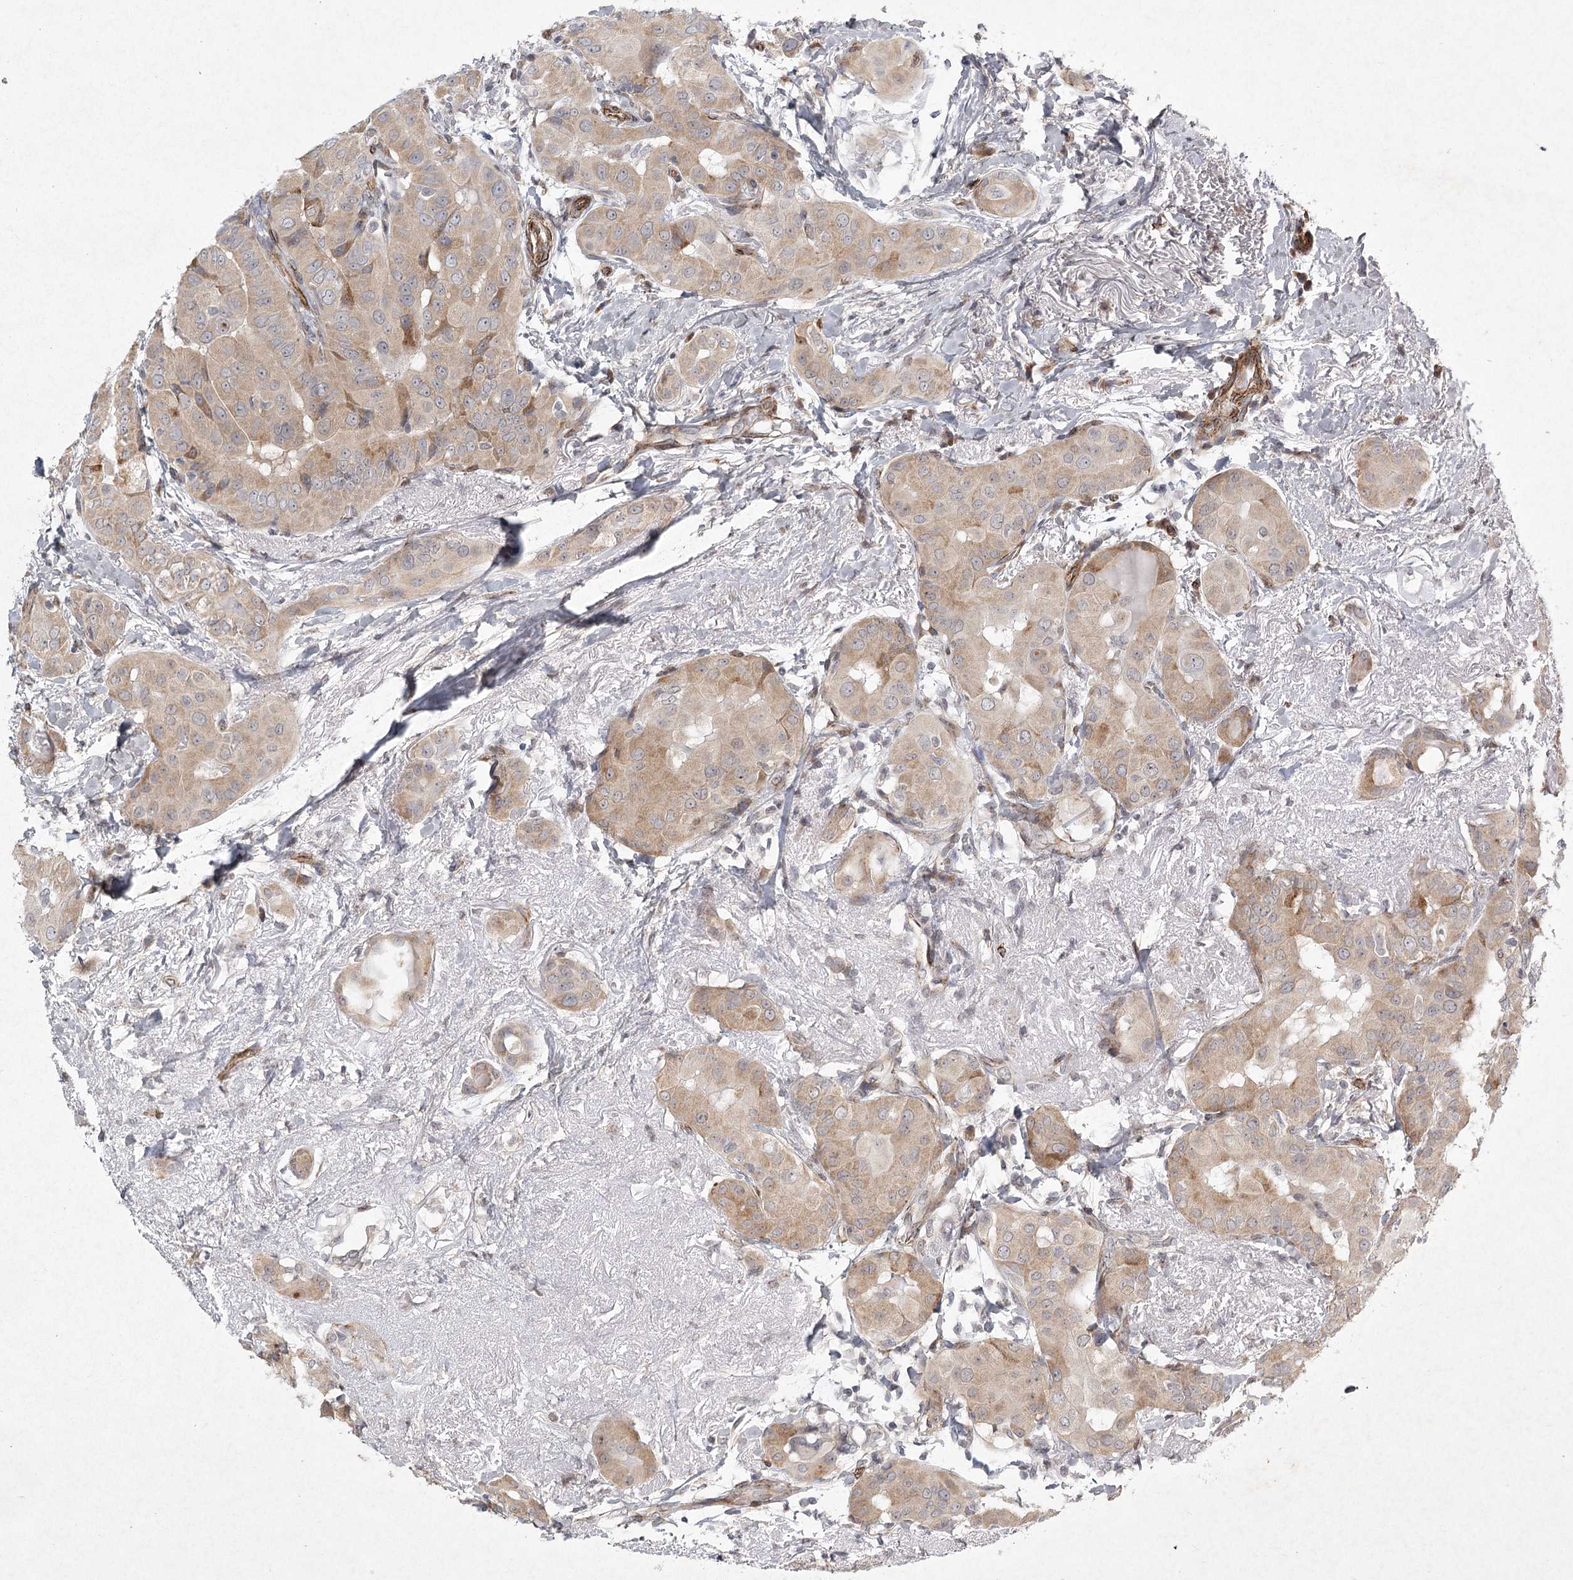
{"staining": {"intensity": "weak", "quantity": ">75%", "location": "cytoplasmic/membranous"}, "tissue": "thyroid cancer", "cell_type": "Tumor cells", "image_type": "cancer", "snomed": [{"axis": "morphology", "description": "Papillary adenocarcinoma, NOS"}, {"axis": "topography", "description": "Thyroid gland"}], "caption": "IHC image of human papillary adenocarcinoma (thyroid) stained for a protein (brown), which reveals low levels of weak cytoplasmic/membranous expression in approximately >75% of tumor cells.", "gene": "MEPE", "patient": {"sex": "male", "age": 33}}